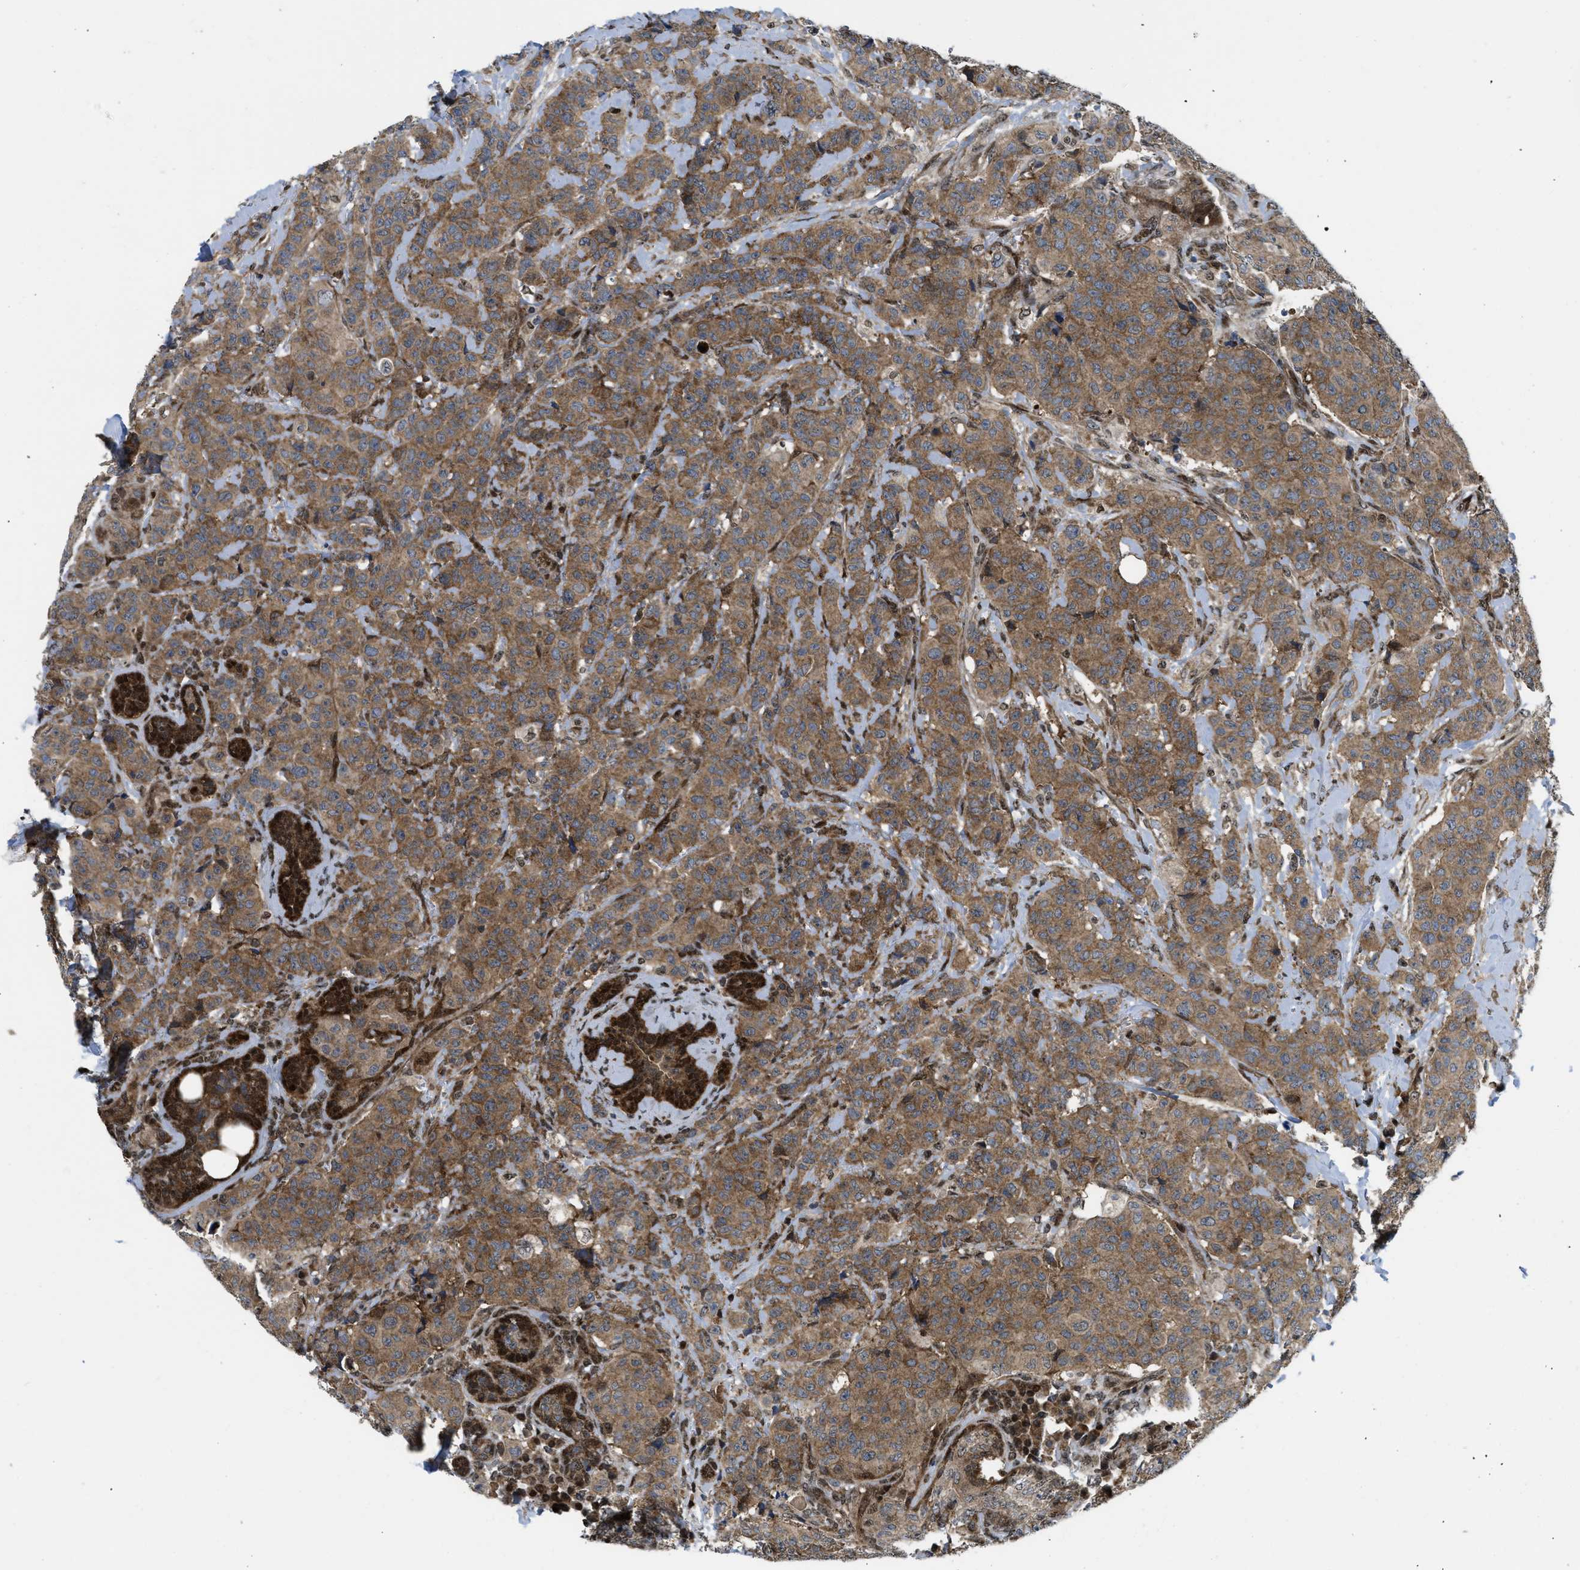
{"staining": {"intensity": "moderate", "quantity": ">75%", "location": "cytoplasmic/membranous"}, "tissue": "breast cancer", "cell_type": "Tumor cells", "image_type": "cancer", "snomed": [{"axis": "morphology", "description": "Normal tissue, NOS"}, {"axis": "morphology", "description": "Duct carcinoma"}, {"axis": "topography", "description": "Breast"}], "caption": "IHC photomicrograph of human breast cancer stained for a protein (brown), which reveals medium levels of moderate cytoplasmic/membranous staining in approximately >75% of tumor cells.", "gene": "PPP2CB", "patient": {"sex": "female", "age": 40}}